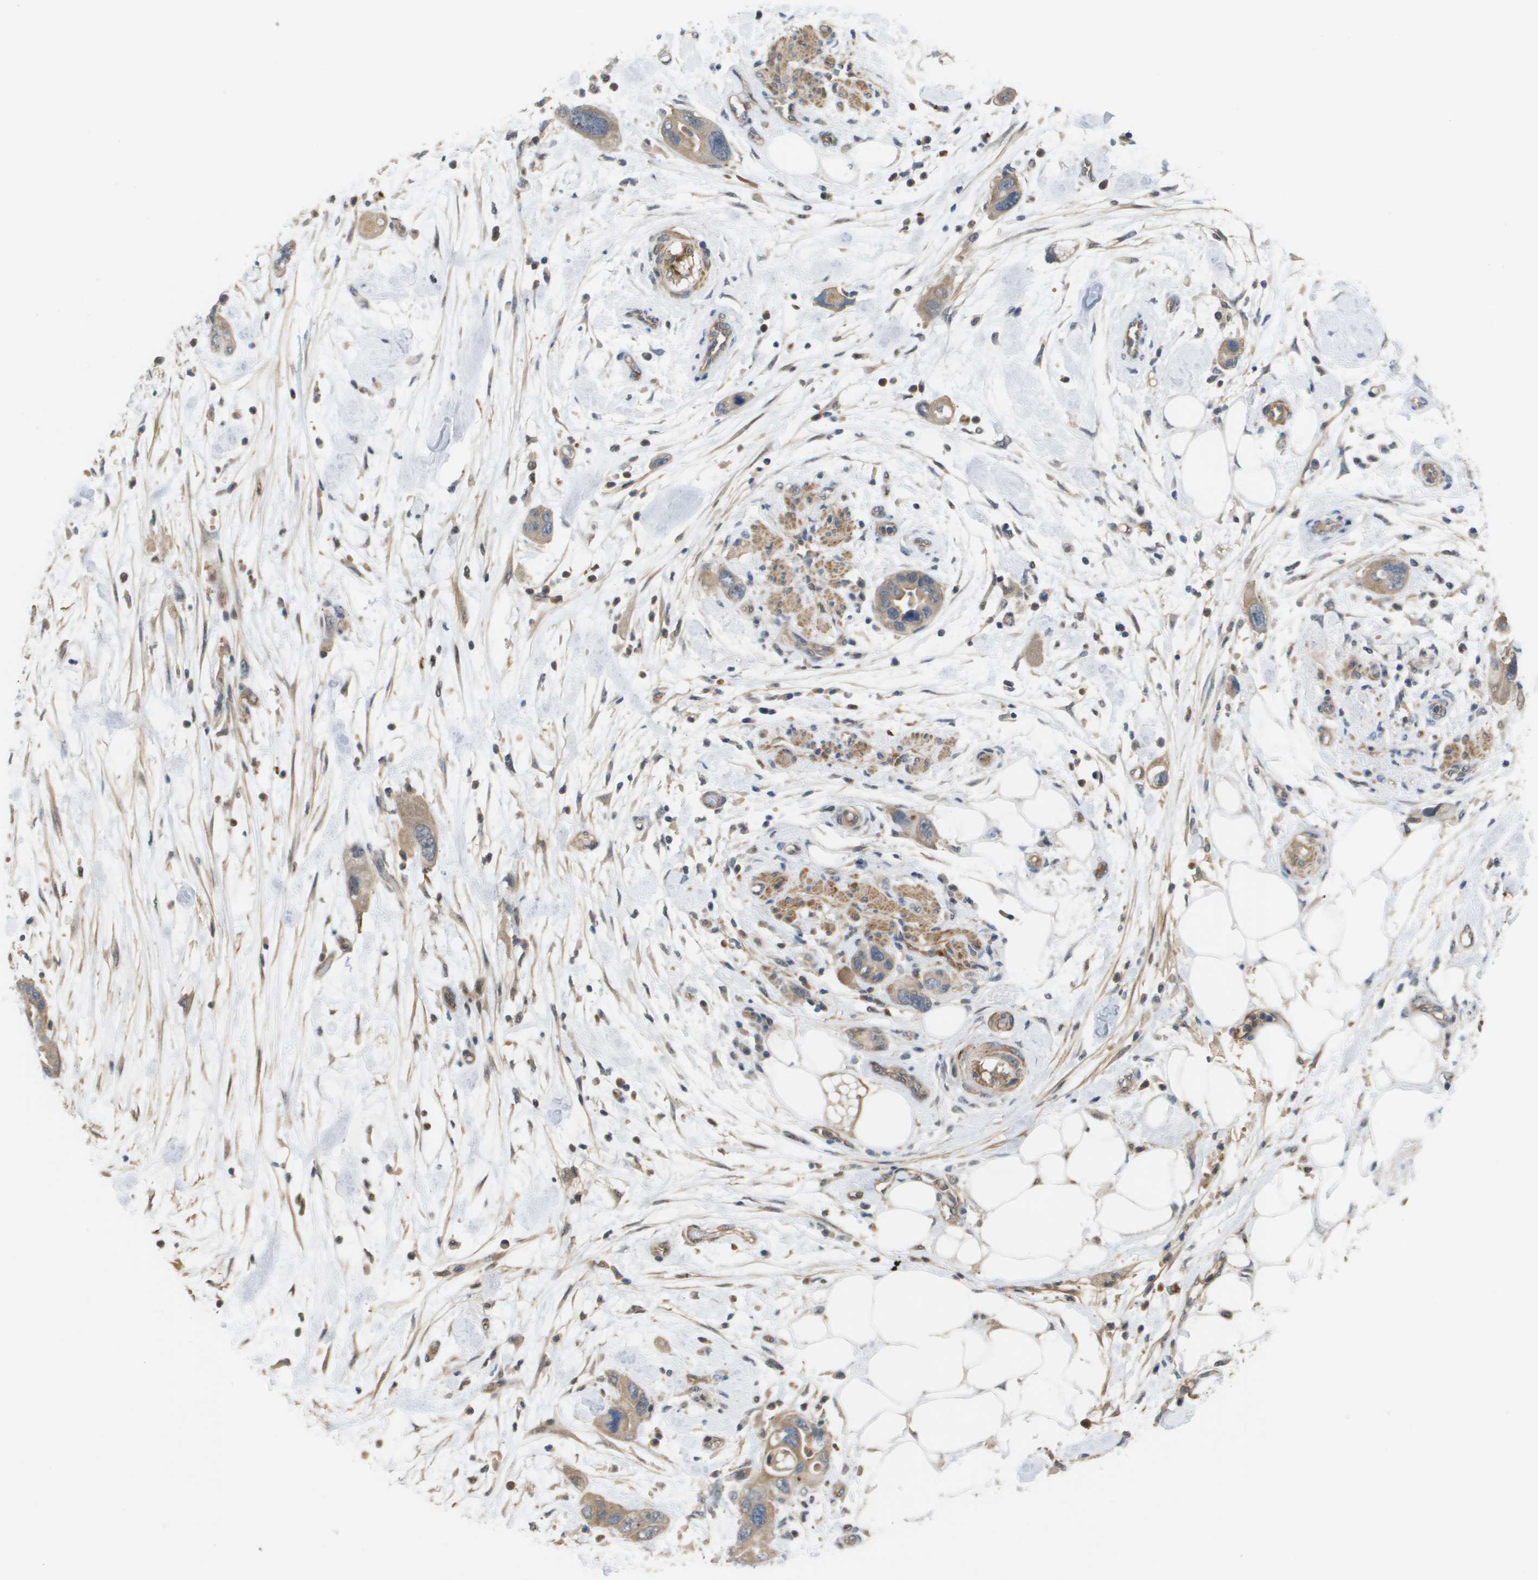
{"staining": {"intensity": "weak", "quantity": ">75%", "location": "cytoplasmic/membranous"}, "tissue": "pancreatic cancer", "cell_type": "Tumor cells", "image_type": "cancer", "snomed": [{"axis": "morphology", "description": "Normal tissue, NOS"}, {"axis": "morphology", "description": "Adenocarcinoma, NOS"}, {"axis": "topography", "description": "Pancreas"}], "caption": "The image exhibits a brown stain indicating the presence of a protein in the cytoplasmic/membranous of tumor cells in pancreatic adenocarcinoma.", "gene": "RNF112", "patient": {"sex": "female", "age": 71}}